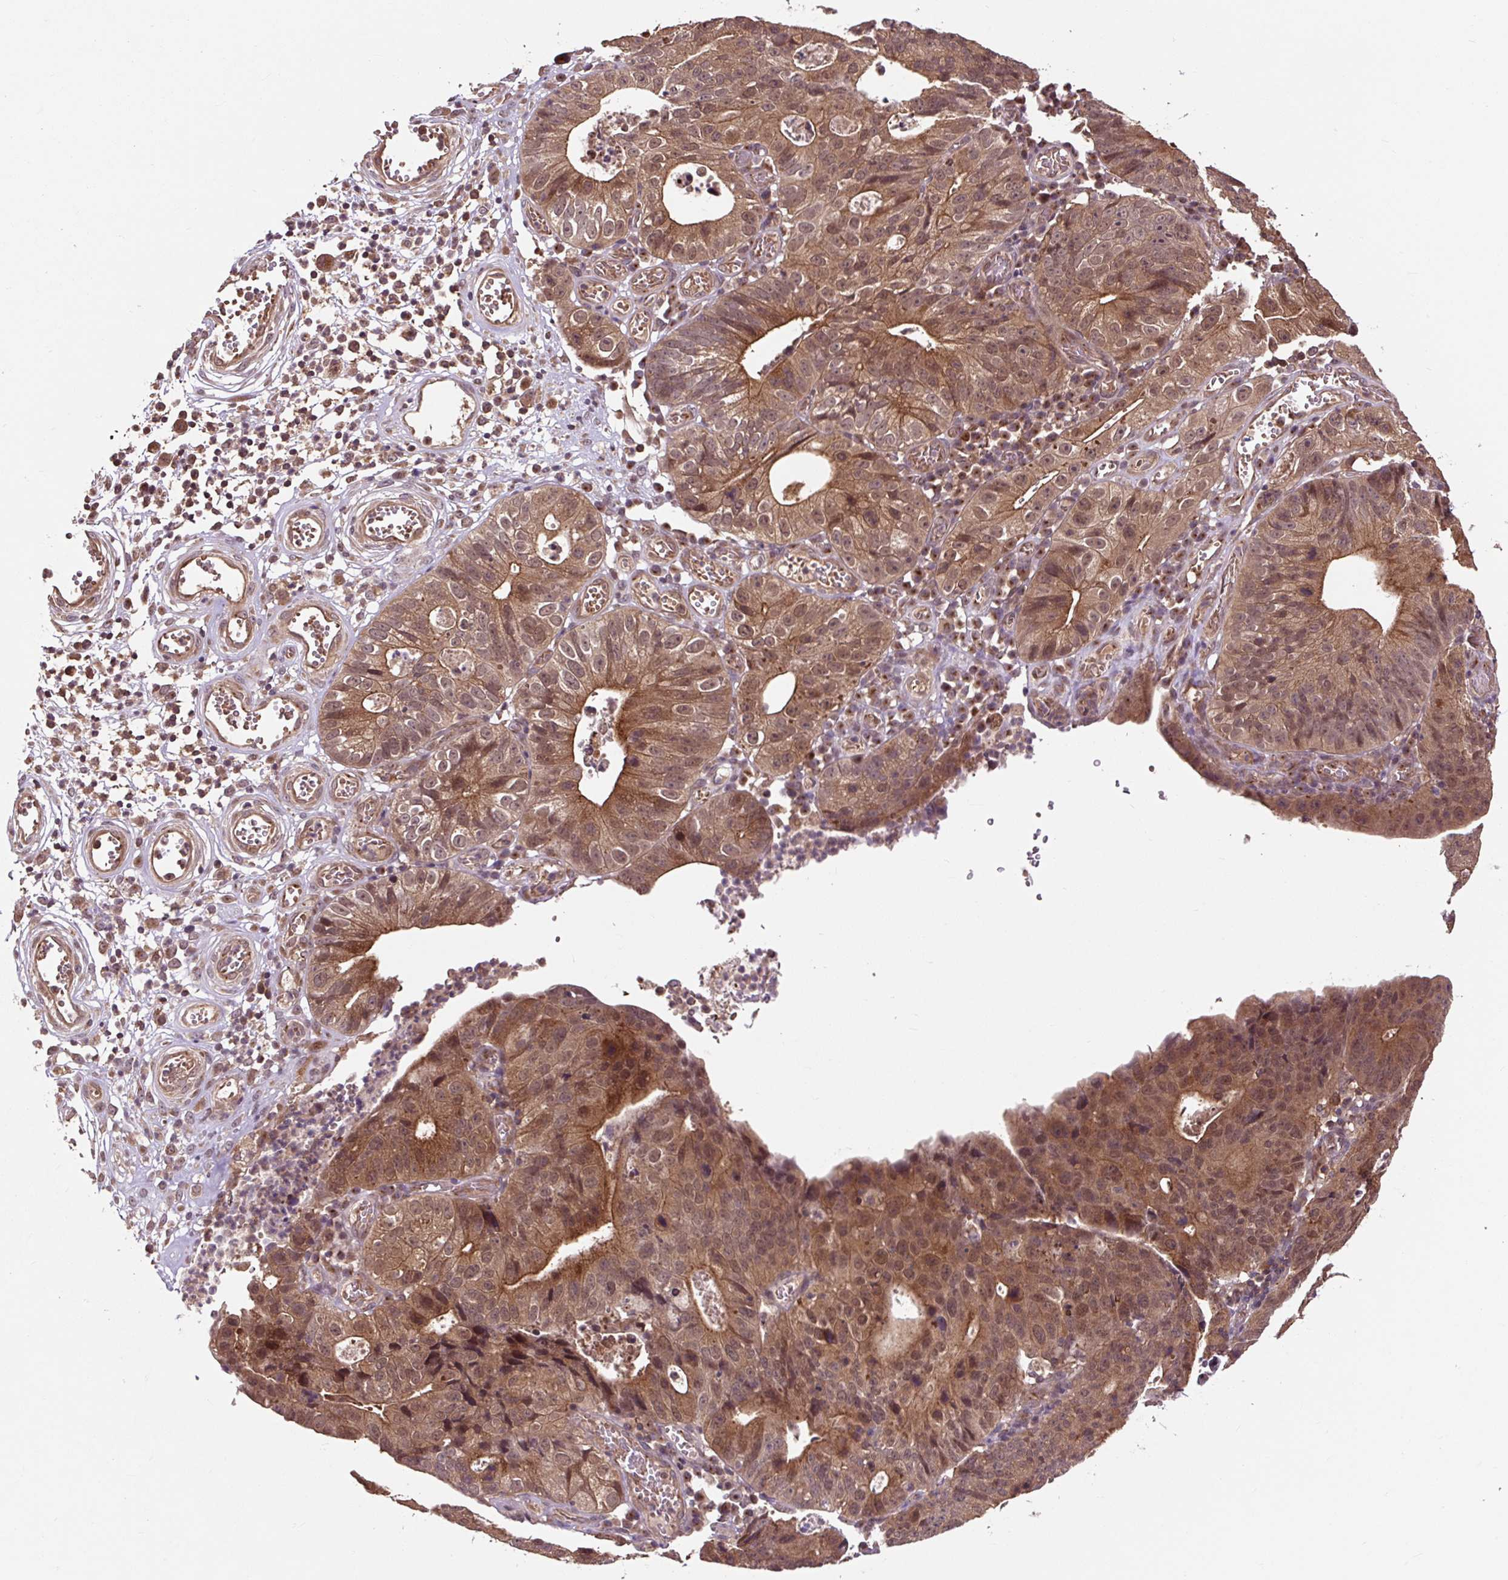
{"staining": {"intensity": "moderate", "quantity": ">75%", "location": "cytoplasmic/membranous"}, "tissue": "stomach cancer", "cell_type": "Tumor cells", "image_type": "cancer", "snomed": [{"axis": "morphology", "description": "Adenocarcinoma, NOS"}, {"axis": "topography", "description": "Stomach"}], "caption": "Tumor cells demonstrate medium levels of moderate cytoplasmic/membranous expression in approximately >75% of cells in human stomach cancer (adenocarcinoma).", "gene": "MMS19", "patient": {"sex": "male", "age": 59}}